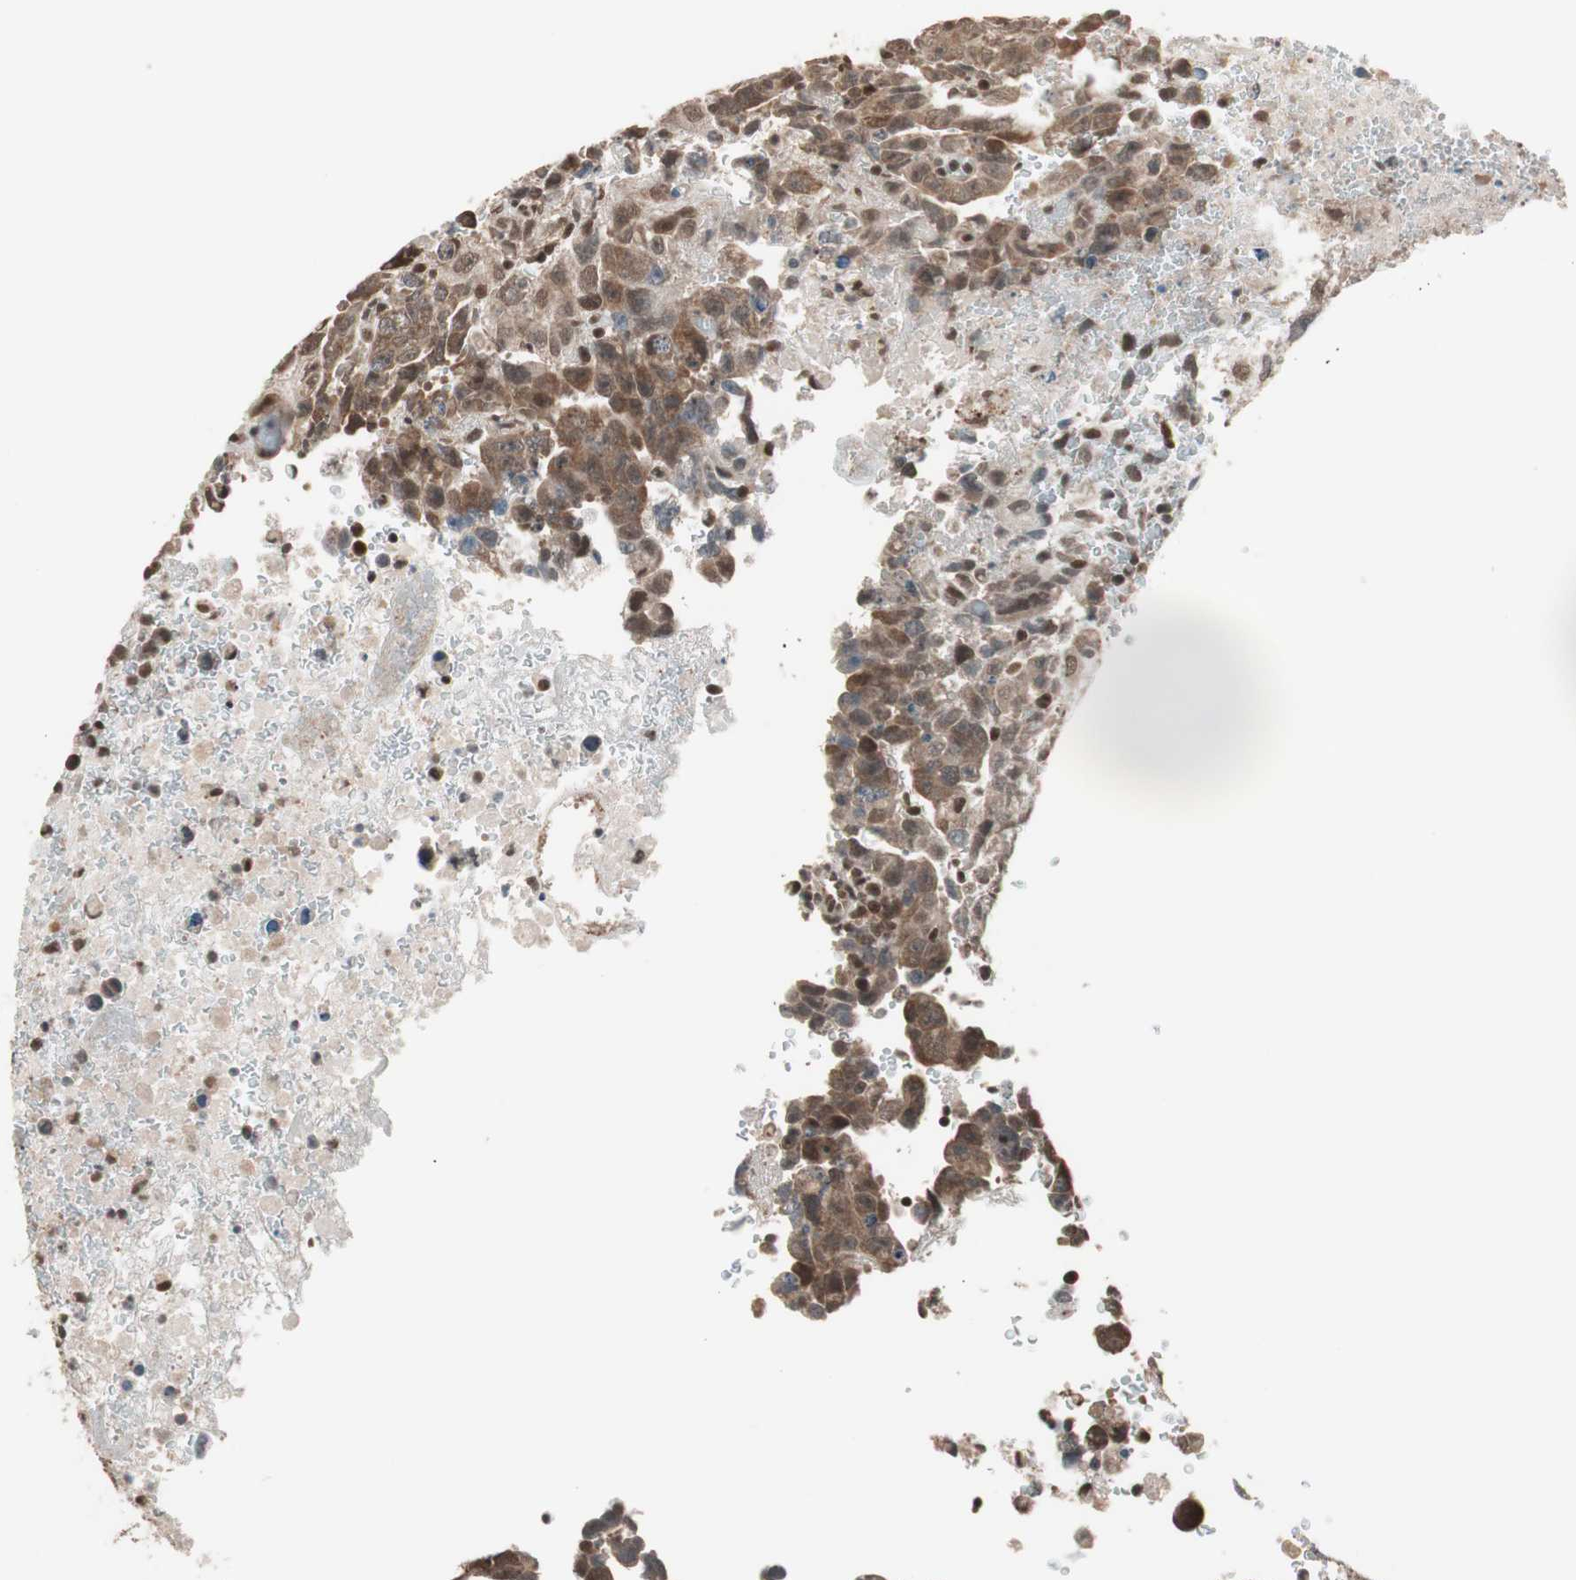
{"staining": {"intensity": "moderate", "quantity": ">75%", "location": "cytoplasmic/membranous,nuclear"}, "tissue": "testis cancer", "cell_type": "Tumor cells", "image_type": "cancer", "snomed": [{"axis": "morphology", "description": "Carcinoma, Embryonal, NOS"}, {"axis": "topography", "description": "Testis"}], "caption": "Protein expression analysis of testis cancer (embryonal carcinoma) exhibits moderate cytoplasmic/membranous and nuclear staining in about >75% of tumor cells.", "gene": "DRAP1", "patient": {"sex": "male", "age": 28}}